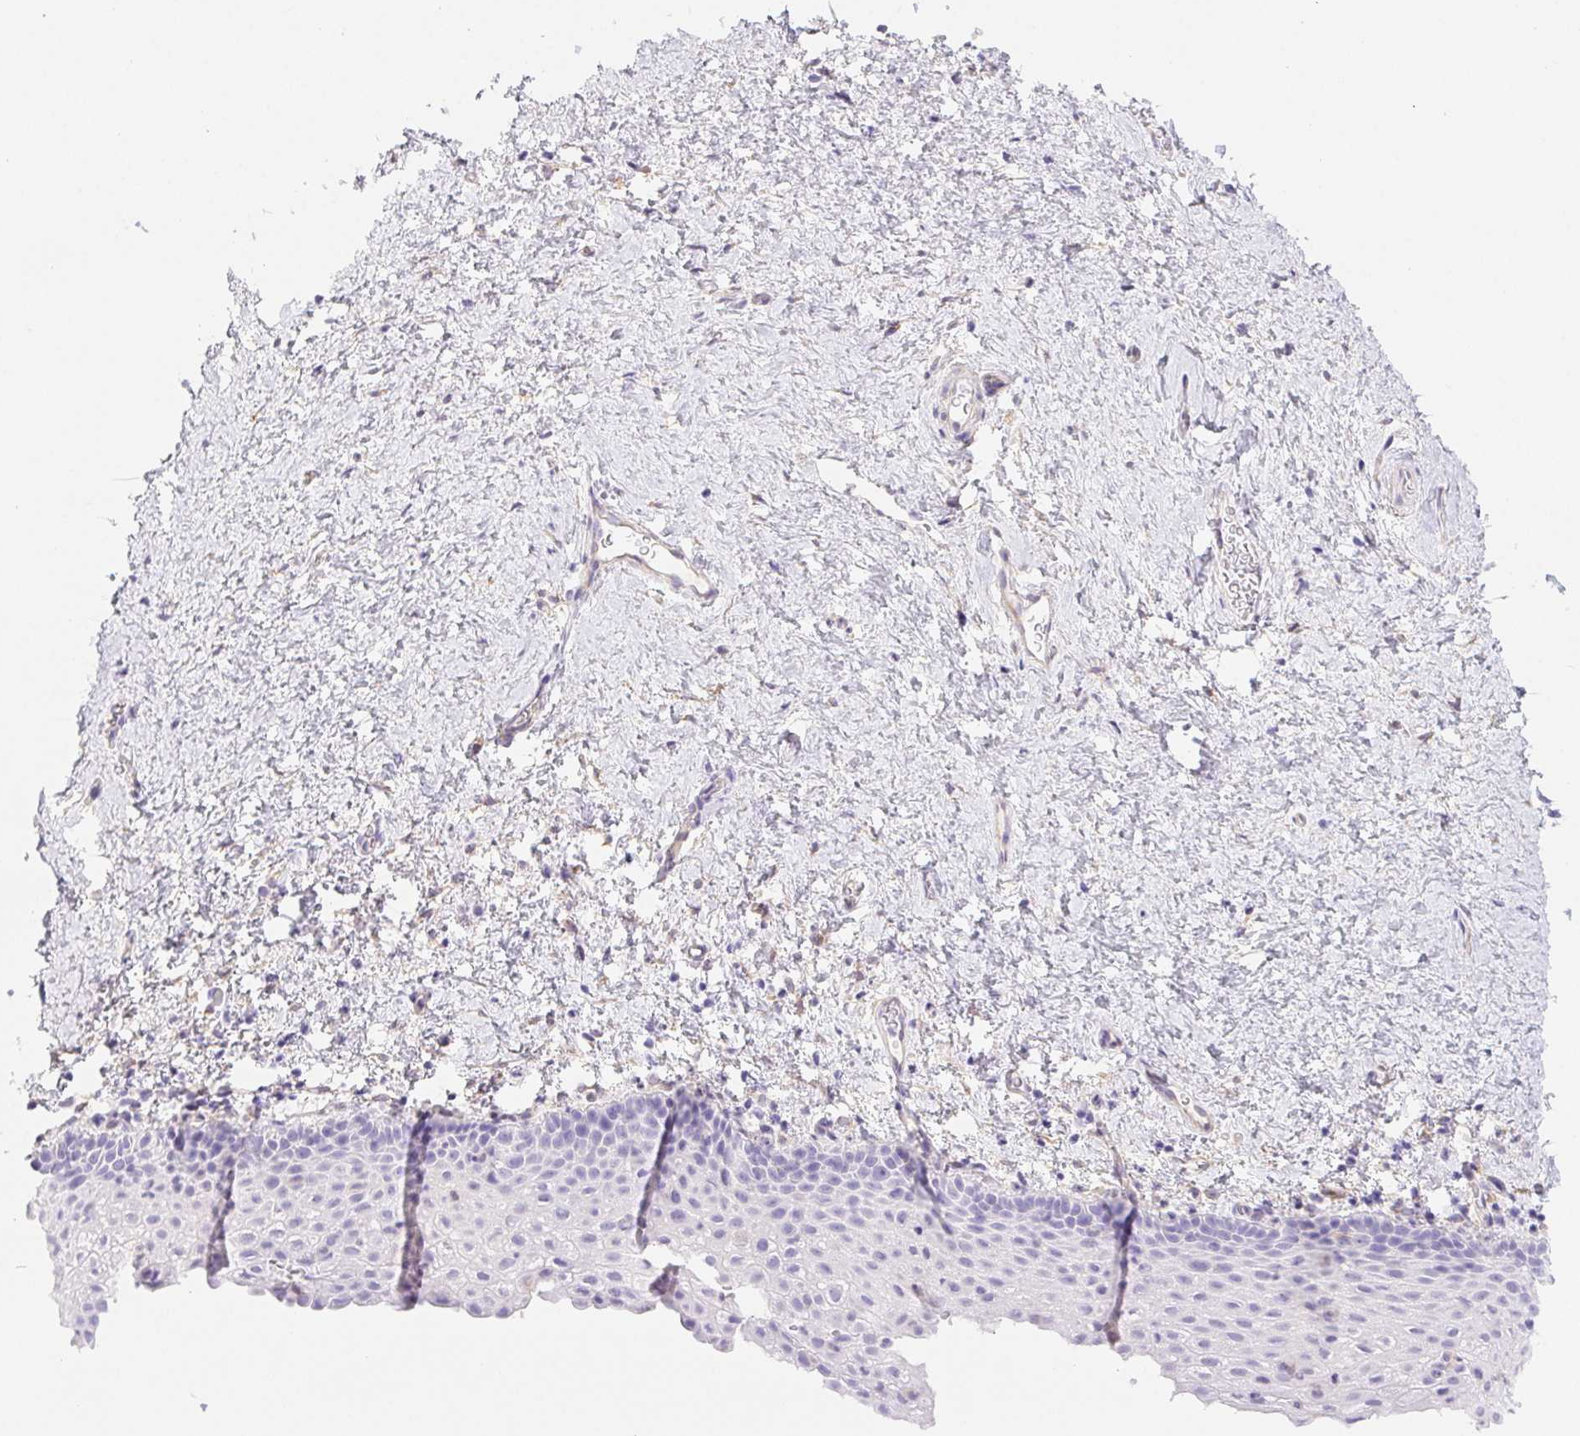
{"staining": {"intensity": "negative", "quantity": "none", "location": "none"}, "tissue": "vagina", "cell_type": "Squamous epithelial cells", "image_type": "normal", "snomed": [{"axis": "morphology", "description": "Normal tissue, NOS"}, {"axis": "topography", "description": "Vagina"}], "caption": "The histopathology image demonstrates no staining of squamous epithelial cells in normal vagina.", "gene": "PNLIP", "patient": {"sex": "female", "age": 61}}